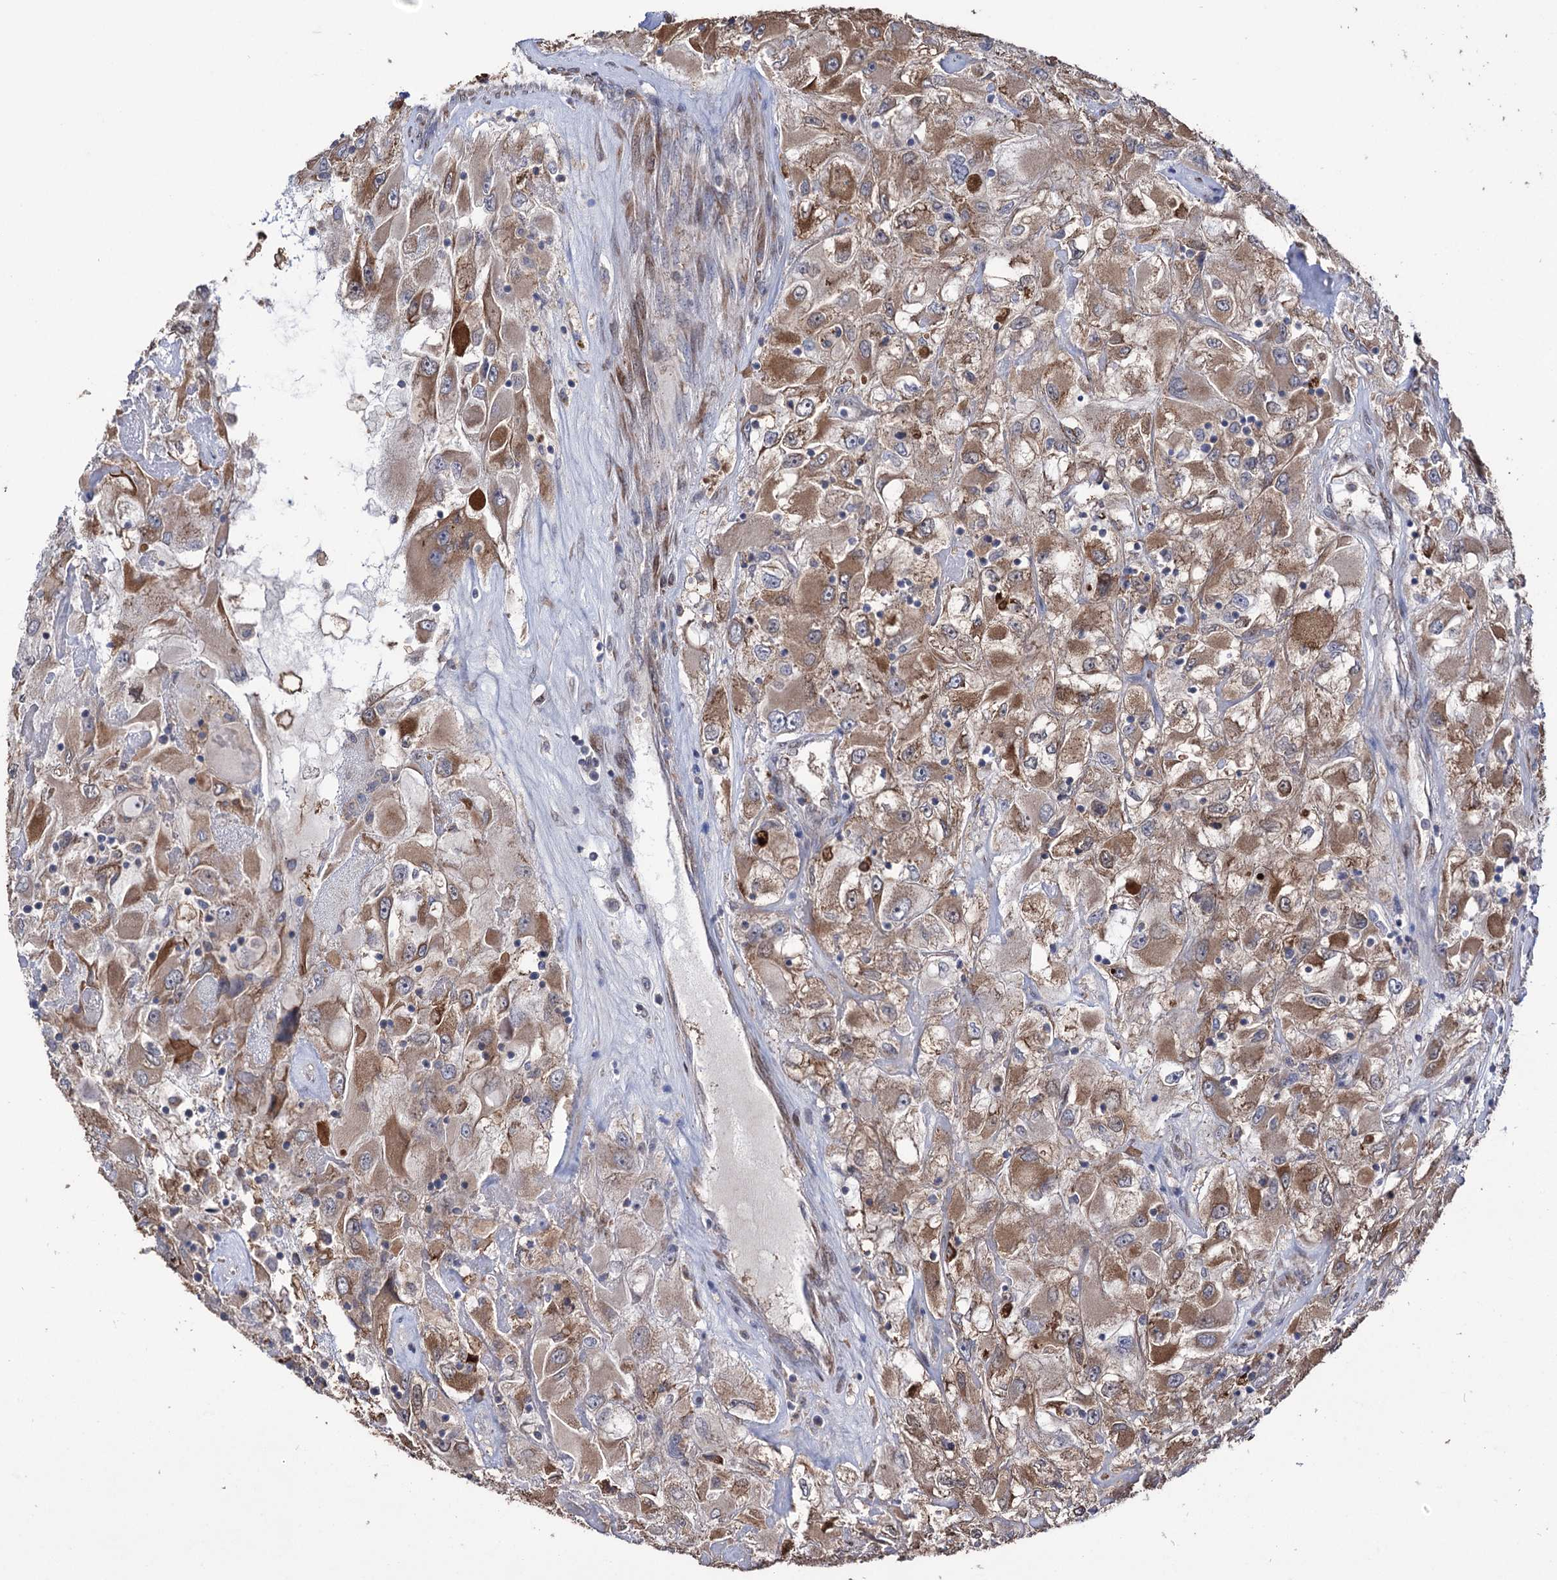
{"staining": {"intensity": "moderate", "quantity": ">75%", "location": "cytoplasmic/membranous"}, "tissue": "renal cancer", "cell_type": "Tumor cells", "image_type": "cancer", "snomed": [{"axis": "morphology", "description": "Adenocarcinoma, NOS"}, {"axis": "topography", "description": "Kidney"}], "caption": "There is medium levels of moderate cytoplasmic/membranous positivity in tumor cells of adenocarcinoma (renal), as demonstrated by immunohistochemical staining (brown color).", "gene": "CDAN1", "patient": {"sex": "female", "age": 52}}